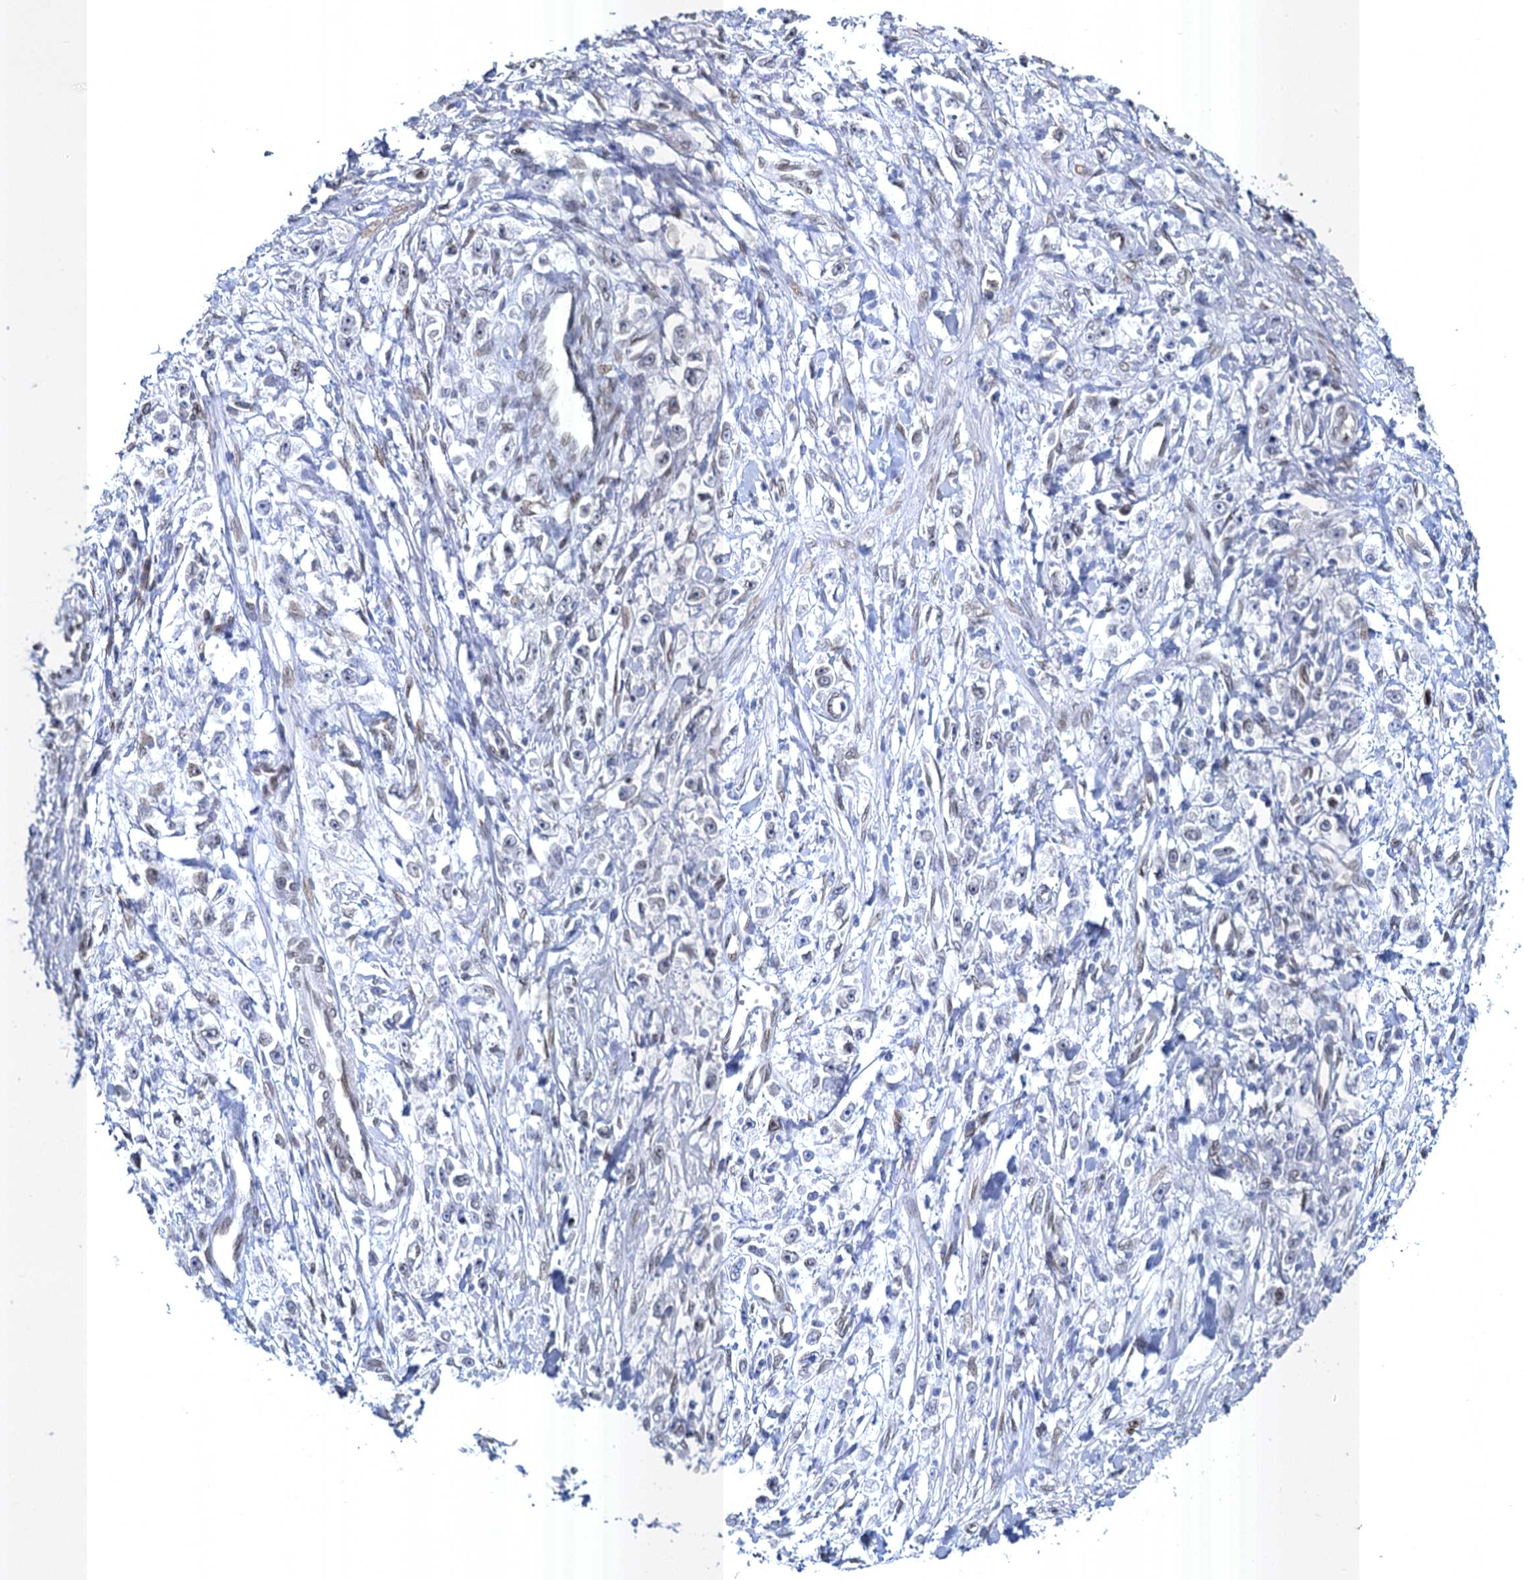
{"staining": {"intensity": "weak", "quantity": "<25%", "location": "cytoplasmic/membranous,nuclear"}, "tissue": "stomach cancer", "cell_type": "Tumor cells", "image_type": "cancer", "snomed": [{"axis": "morphology", "description": "Adenocarcinoma, NOS"}, {"axis": "topography", "description": "Stomach"}], "caption": "Immunohistochemical staining of stomach cancer (adenocarcinoma) demonstrates no significant positivity in tumor cells.", "gene": "PRSS35", "patient": {"sex": "female", "age": 59}}